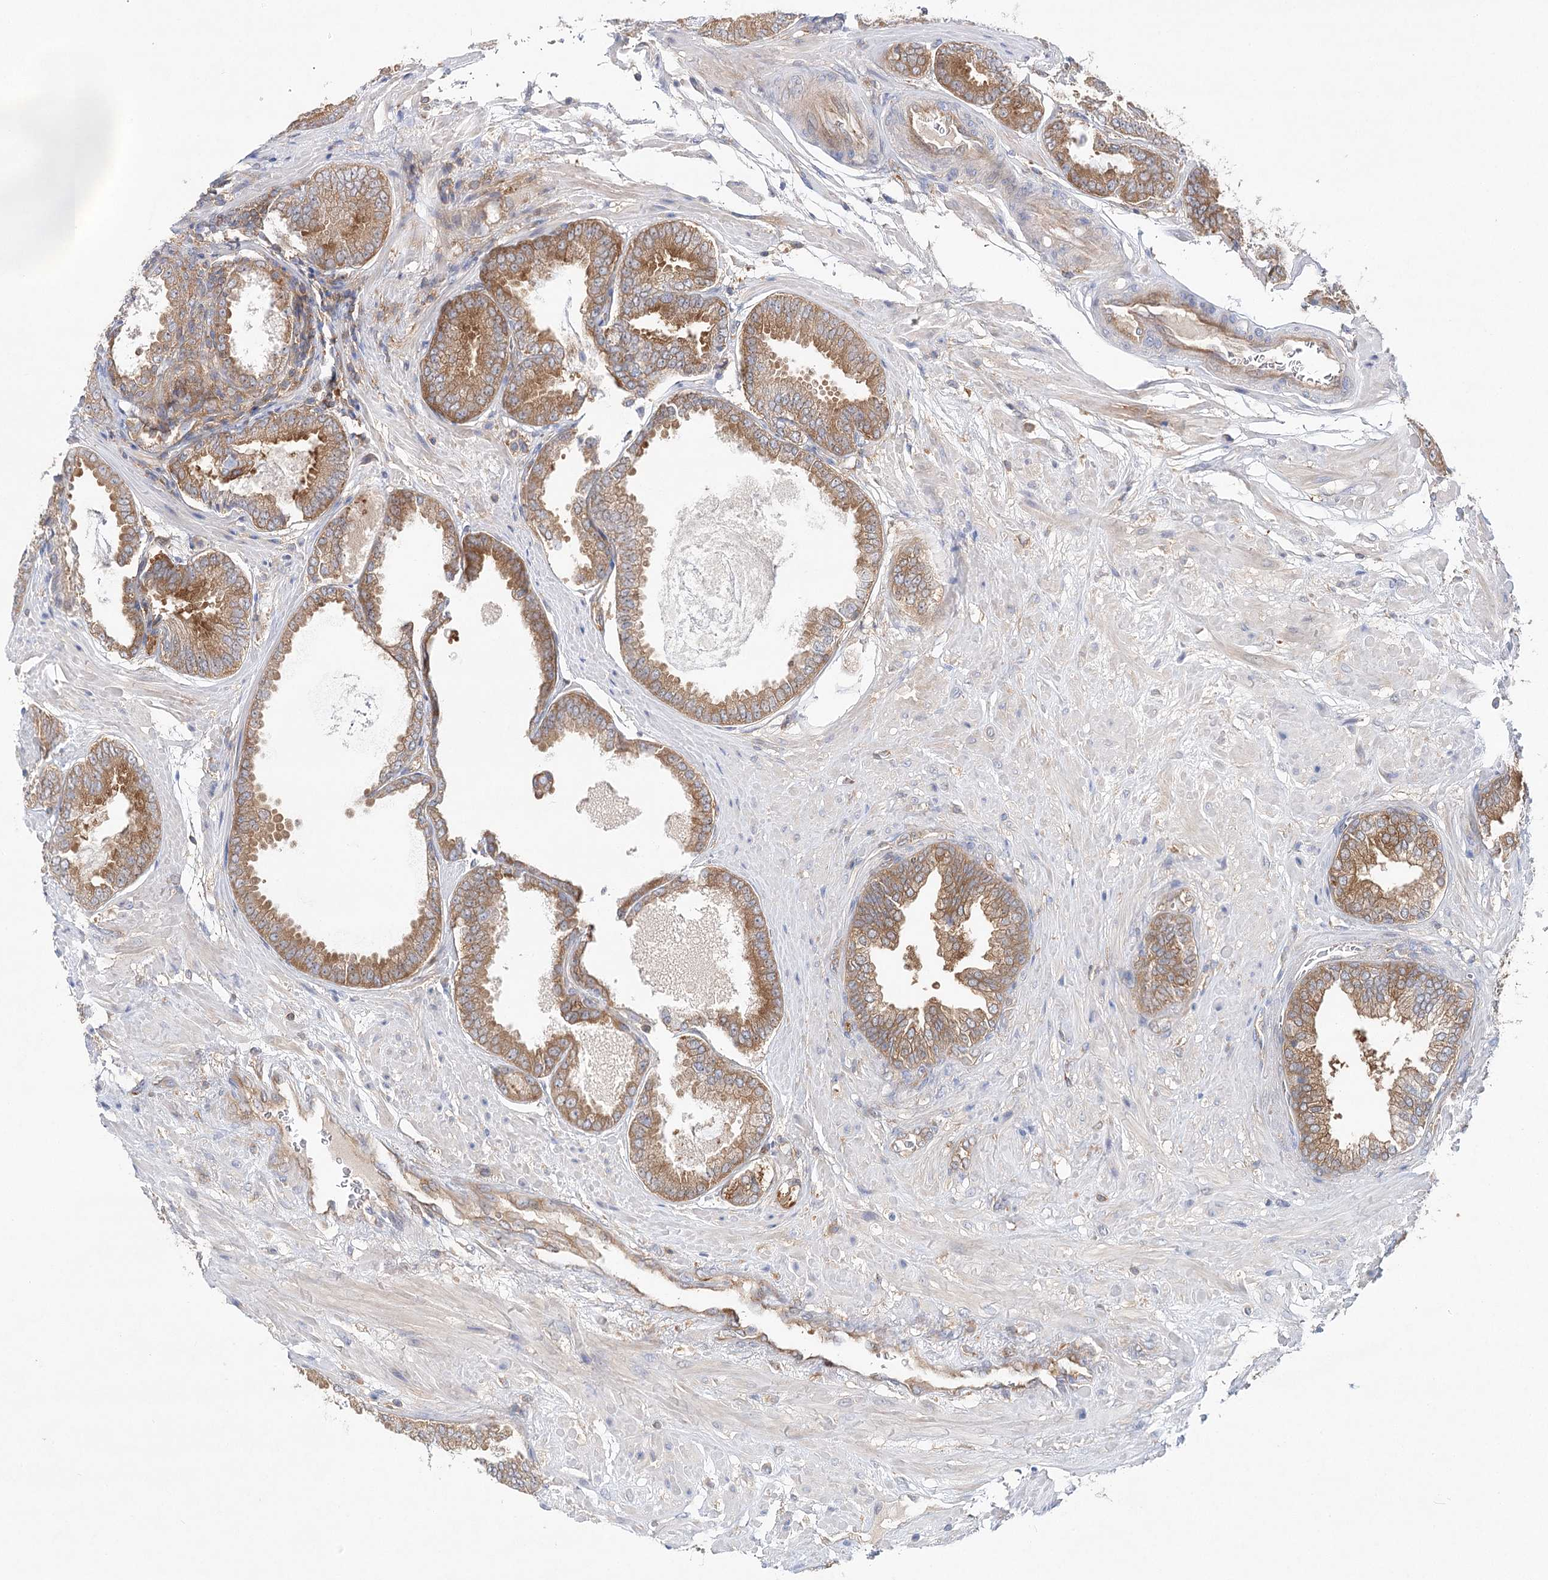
{"staining": {"intensity": "moderate", "quantity": ">75%", "location": "cytoplasmic/membranous"}, "tissue": "prostate cancer", "cell_type": "Tumor cells", "image_type": "cancer", "snomed": [{"axis": "morphology", "description": "Adenocarcinoma, Low grade"}, {"axis": "topography", "description": "Prostate"}], "caption": "Adenocarcinoma (low-grade) (prostate) tissue displays moderate cytoplasmic/membranous positivity in about >75% of tumor cells, visualized by immunohistochemistry.", "gene": "ABRAXAS2", "patient": {"sex": "male", "age": 71}}